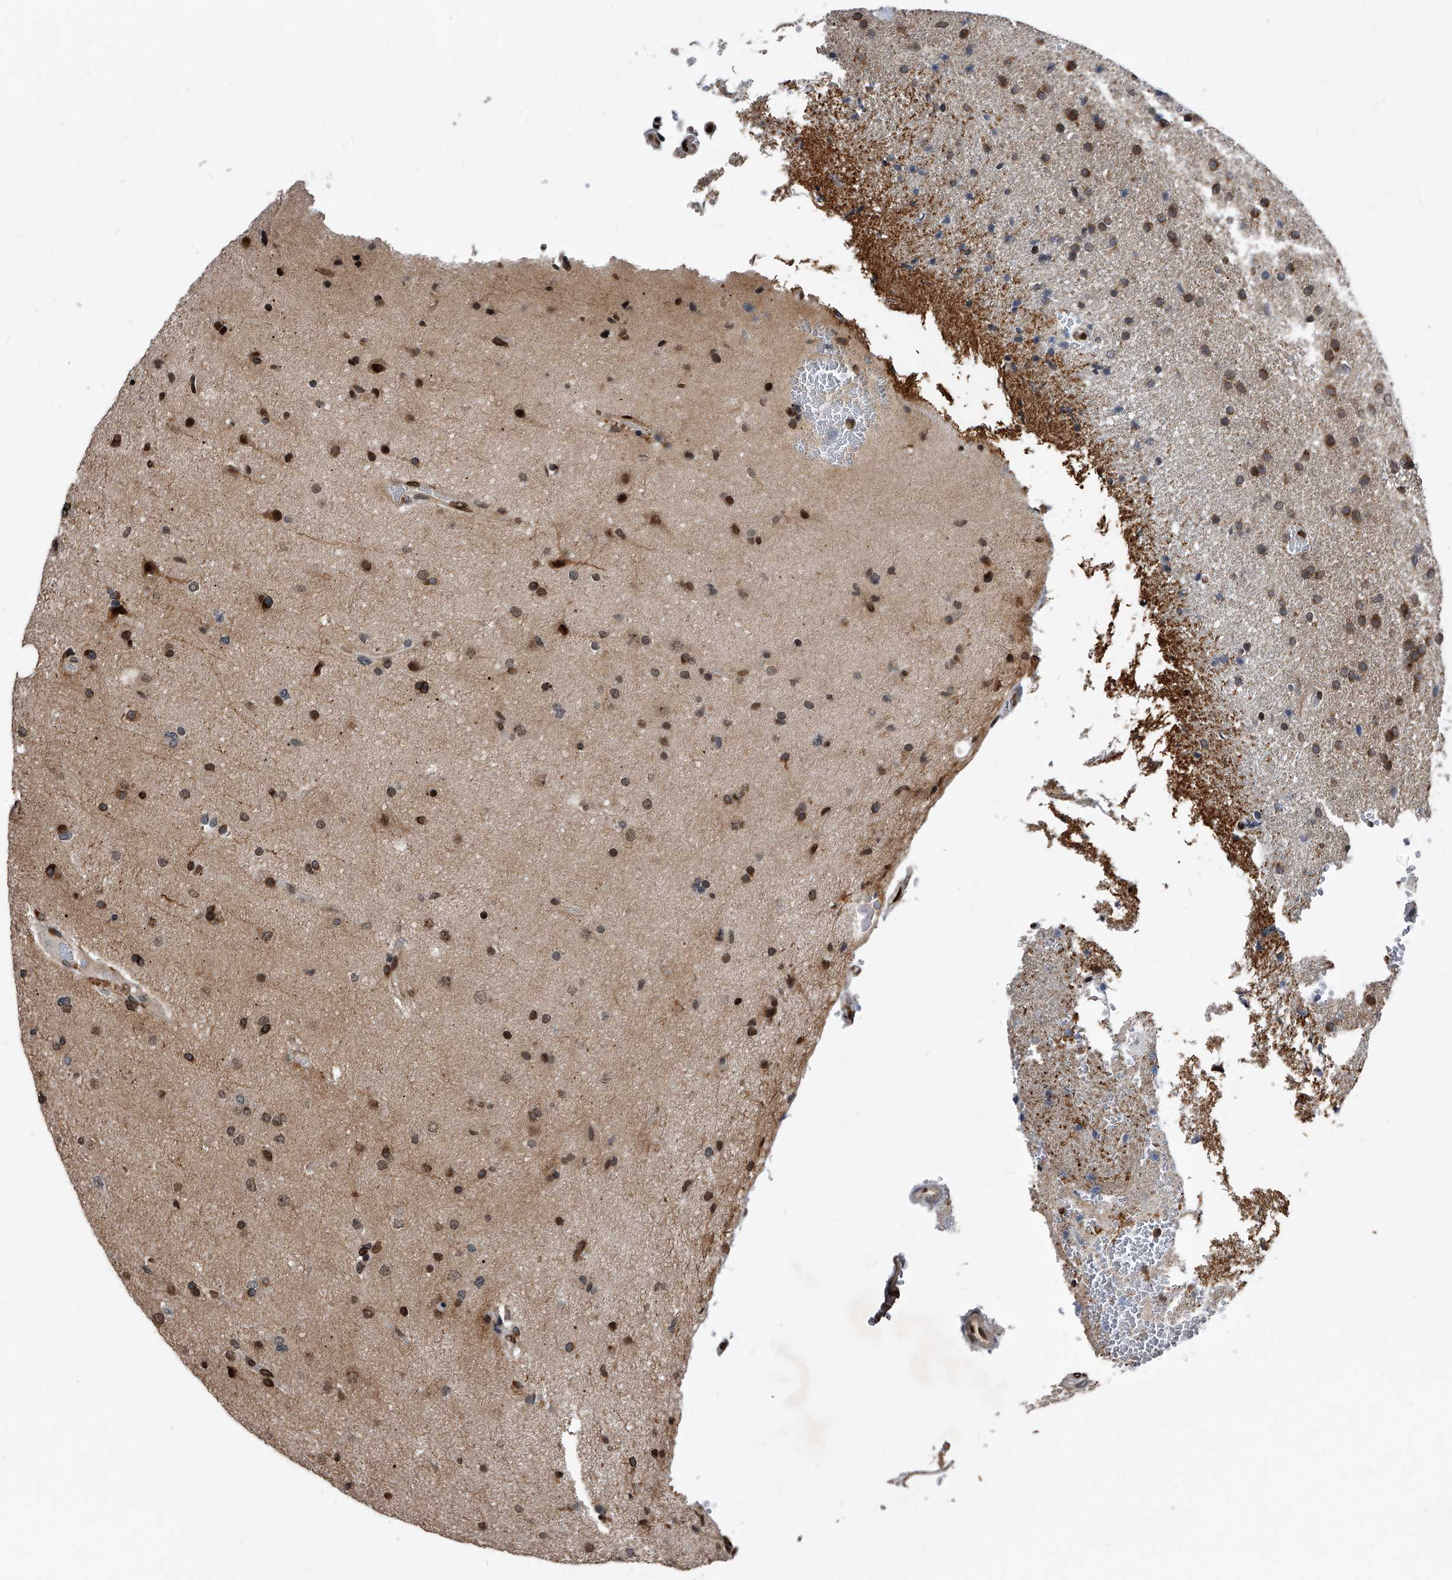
{"staining": {"intensity": "moderate", "quantity": "25%-75%", "location": "cytoplasmic/membranous,nuclear"}, "tissue": "glioma", "cell_type": "Tumor cells", "image_type": "cancer", "snomed": [{"axis": "morphology", "description": "Glioma, malignant, High grade"}, {"axis": "topography", "description": "Brain"}], "caption": "Immunohistochemistry (IHC) staining of malignant glioma (high-grade), which shows medium levels of moderate cytoplasmic/membranous and nuclear positivity in approximately 25%-75% of tumor cells indicating moderate cytoplasmic/membranous and nuclear protein expression. The staining was performed using DAB (3,3'-diaminobenzidine) (brown) for protein detection and nuclei were counterstained in hematoxylin (blue).", "gene": "PHF20", "patient": {"sex": "male", "age": 72}}